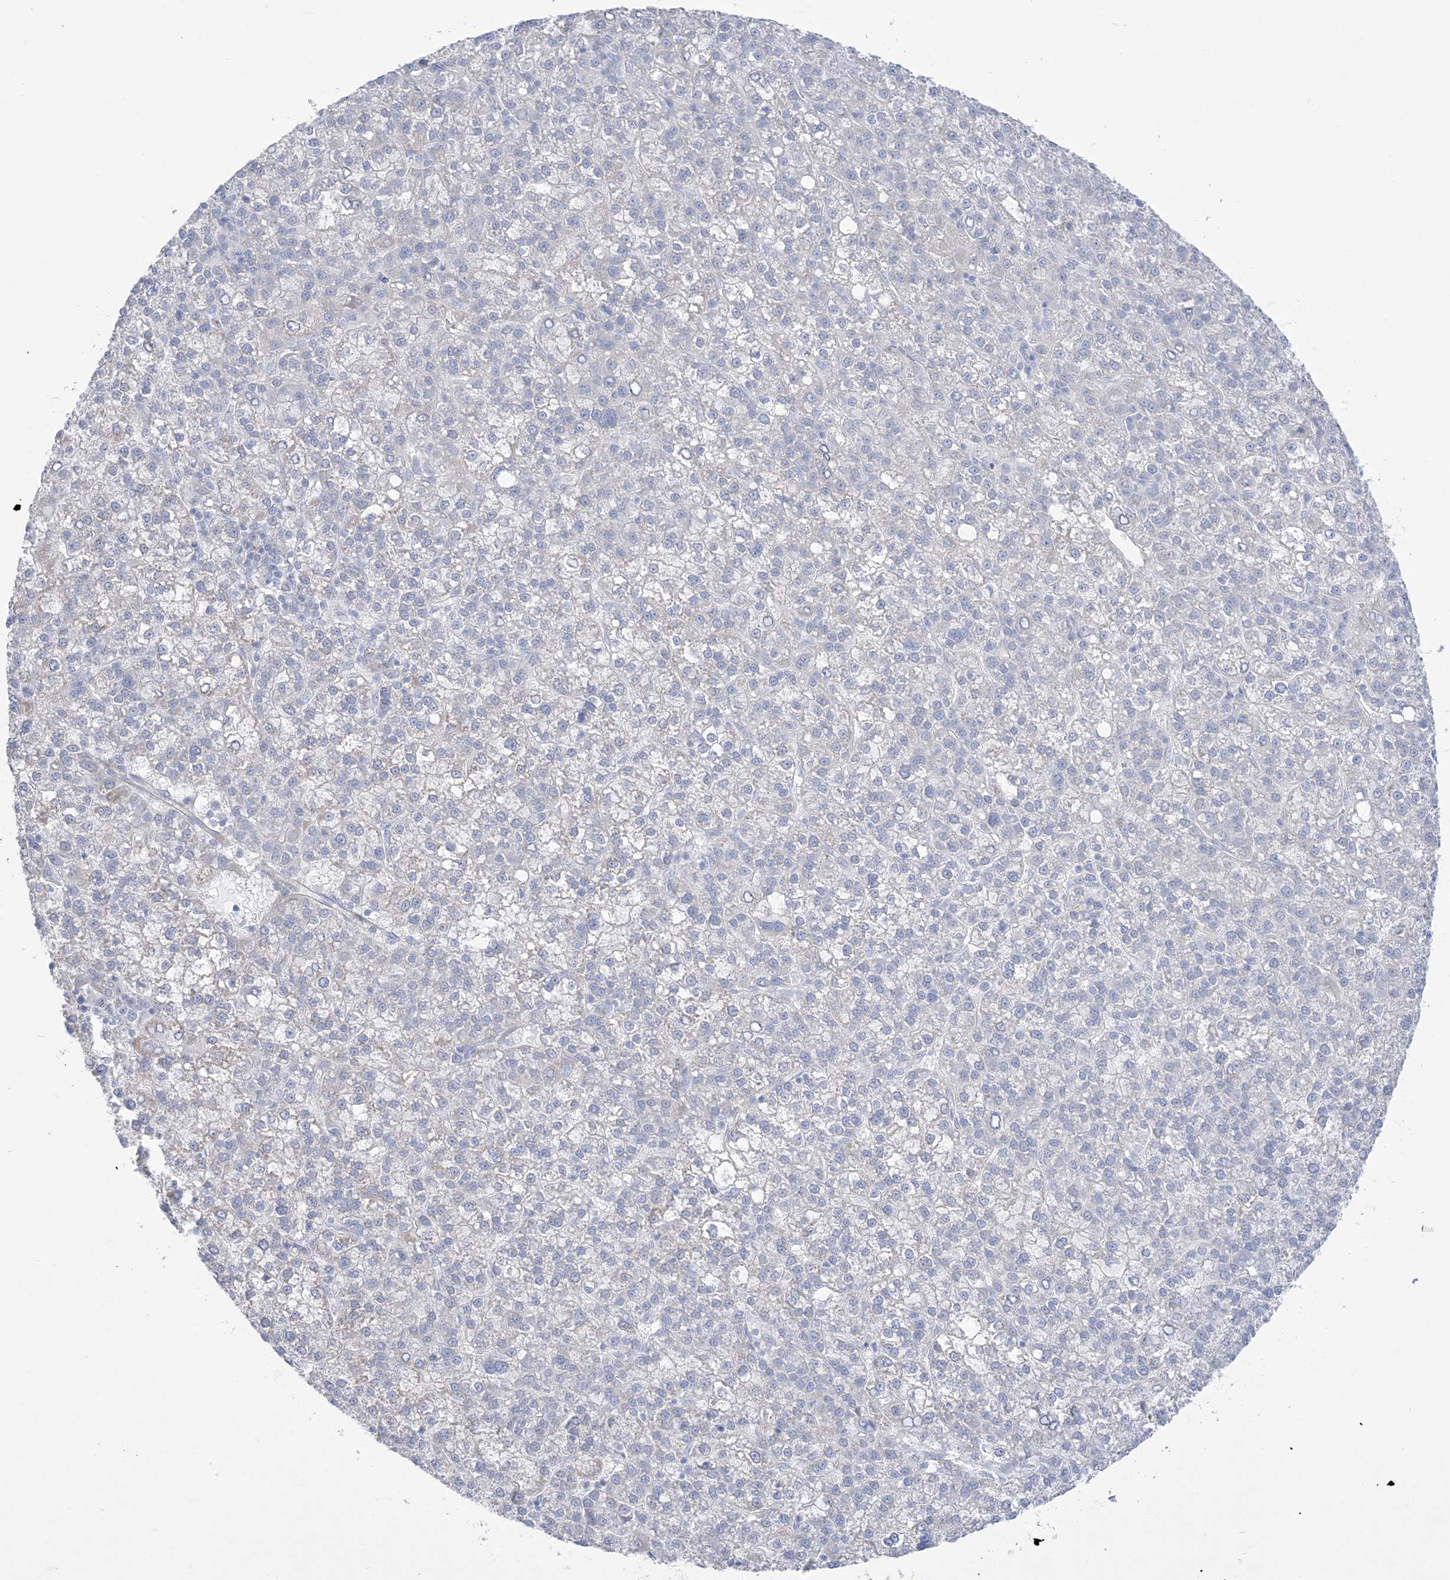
{"staining": {"intensity": "negative", "quantity": "none", "location": "none"}, "tissue": "liver cancer", "cell_type": "Tumor cells", "image_type": "cancer", "snomed": [{"axis": "morphology", "description": "Carcinoma, Hepatocellular, NOS"}, {"axis": "topography", "description": "Liver"}], "caption": "Liver cancer (hepatocellular carcinoma) was stained to show a protein in brown. There is no significant staining in tumor cells.", "gene": "B3GNT7", "patient": {"sex": "female", "age": 58}}